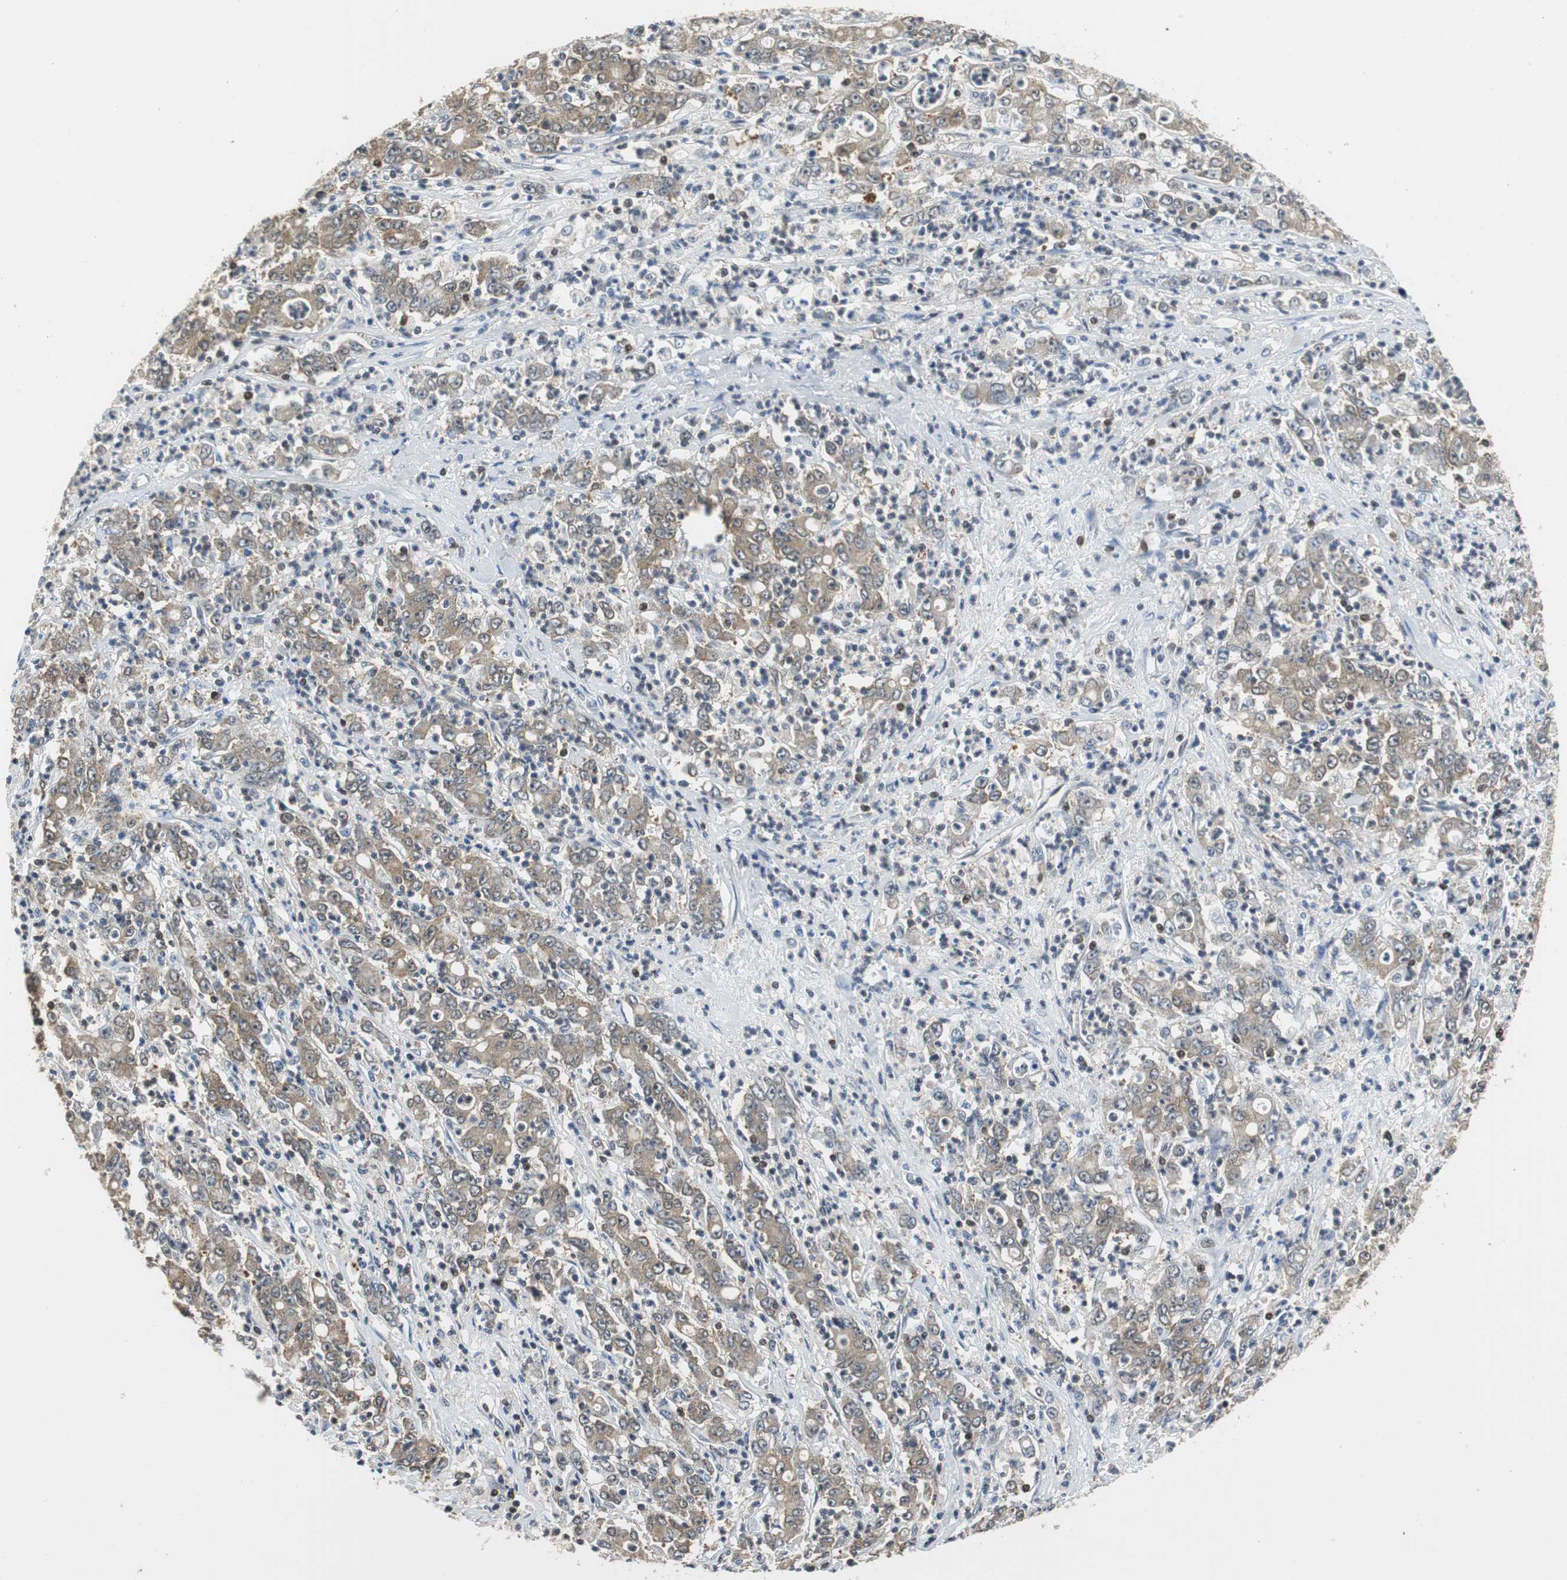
{"staining": {"intensity": "moderate", "quantity": ">75%", "location": "cytoplasmic/membranous"}, "tissue": "stomach cancer", "cell_type": "Tumor cells", "image_type": "cancer", "snomed": [{"axis": "morphology", "description": "Adenocarcinoma, NOS"}, {"axis": "topography", "description": "Stomach, lower"}], "caption": "Immunohistochemical staining of adenocarcinoma (stomach) shows medium levels of moderate cytoplasmic/membranous staining in approximately >75% of tumor cells. The protein of interest is stained brown, and the nuclei are stained in blue (DAB IHC with brightfield microscopy, high magnification).", "gene": "GSDMD", "patient": {"sex": "female", "age": 71}}